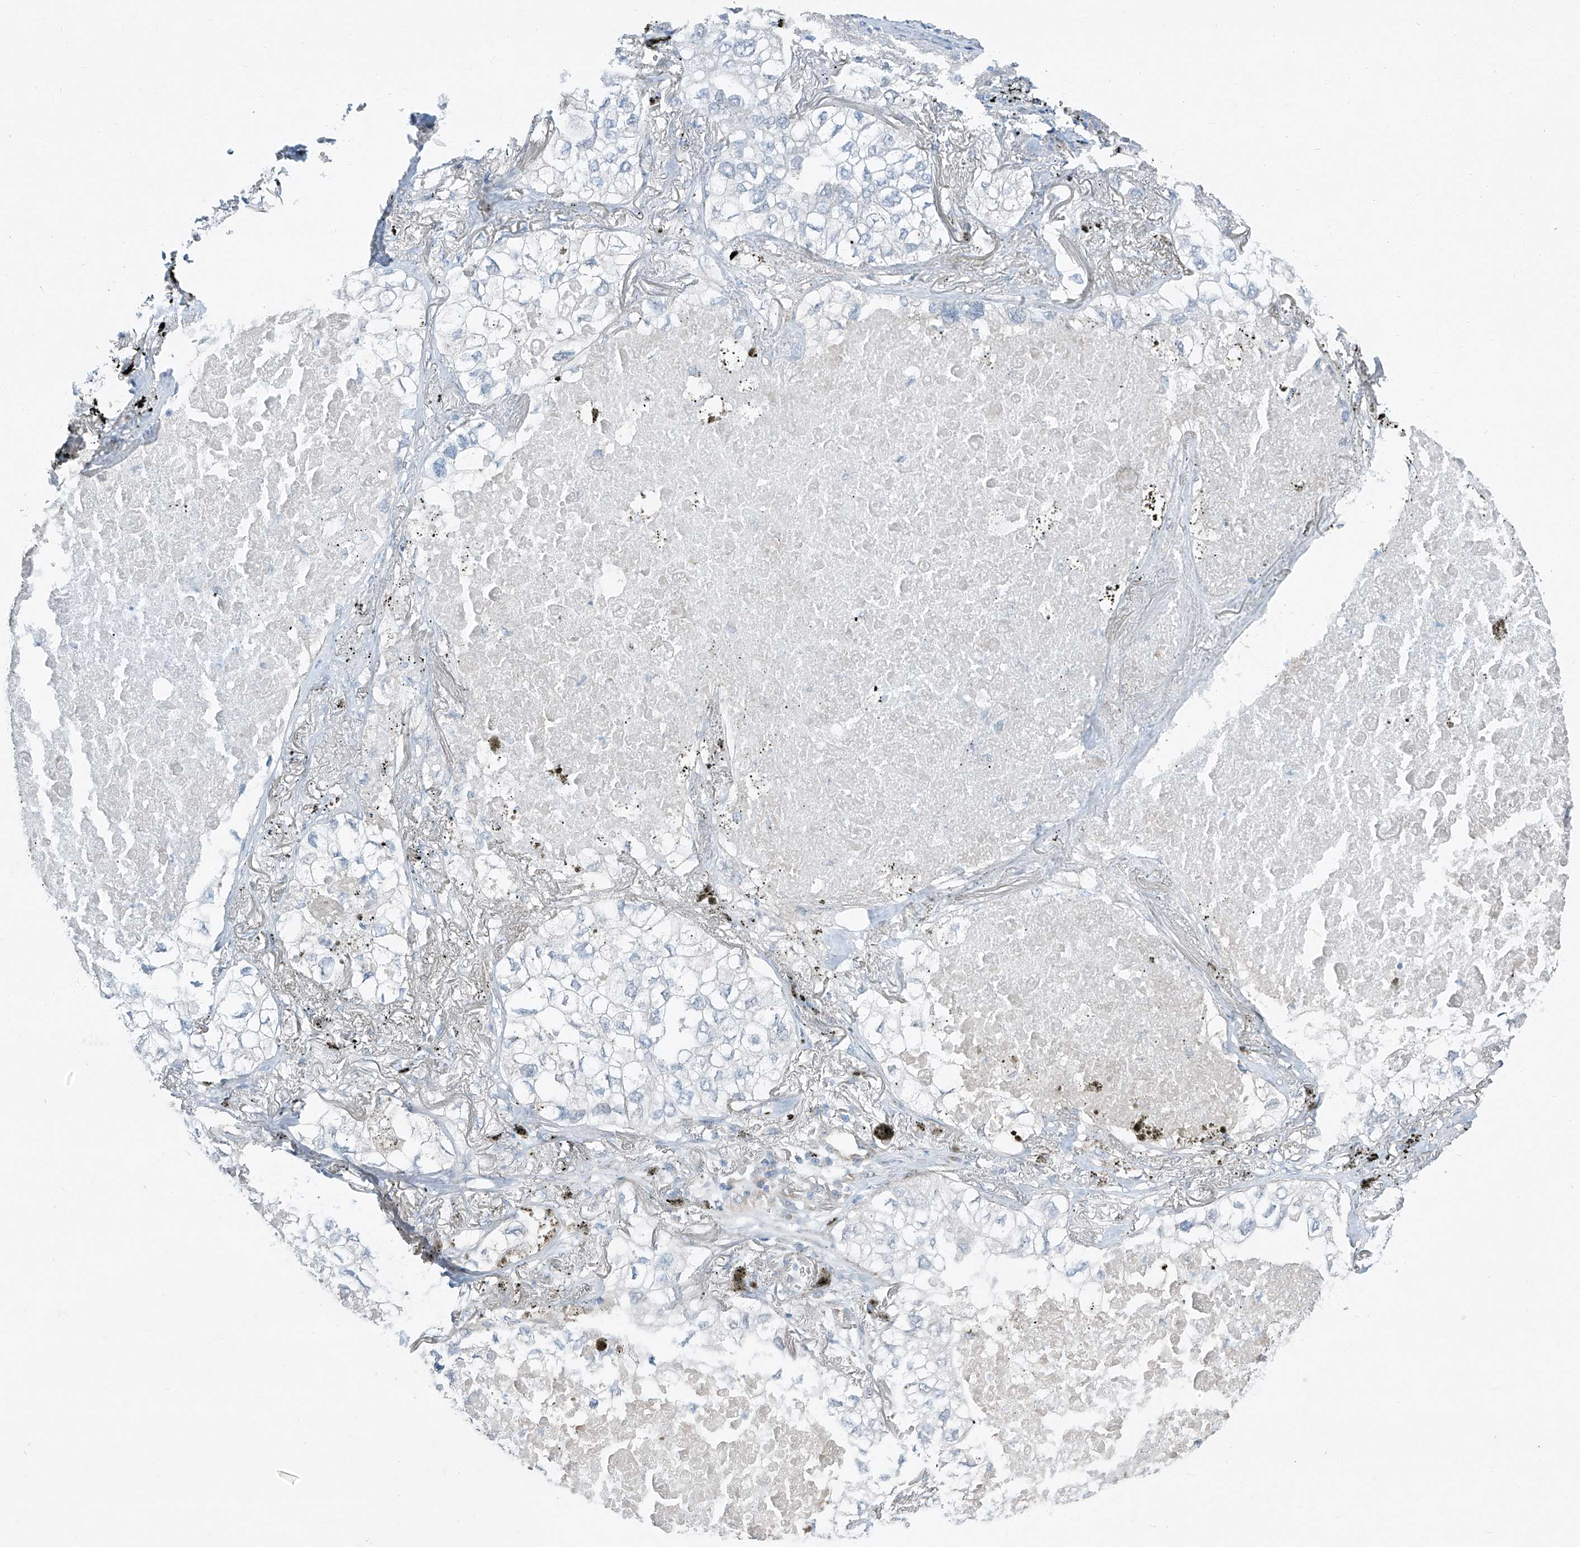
{"staining": {"intensity": "negative", "quantity": "none", "location": "none"}, "tissue": "lung cancer", "cell_type": "Tumor cells", "image_type": "cancer", "snomed": [{"axis": "morphology", "description": "Adenocarcinoma, NOS"}, {"axis": "topography", "description": "Lung"}], "caption": "The immunohistochemistry (IHC) photomicrograph has no significant staining in tumor cells of adenocarcinoma (lung) tissue.", "gene": "TNS2", "patient": {"sex": "male", "age": 65}}